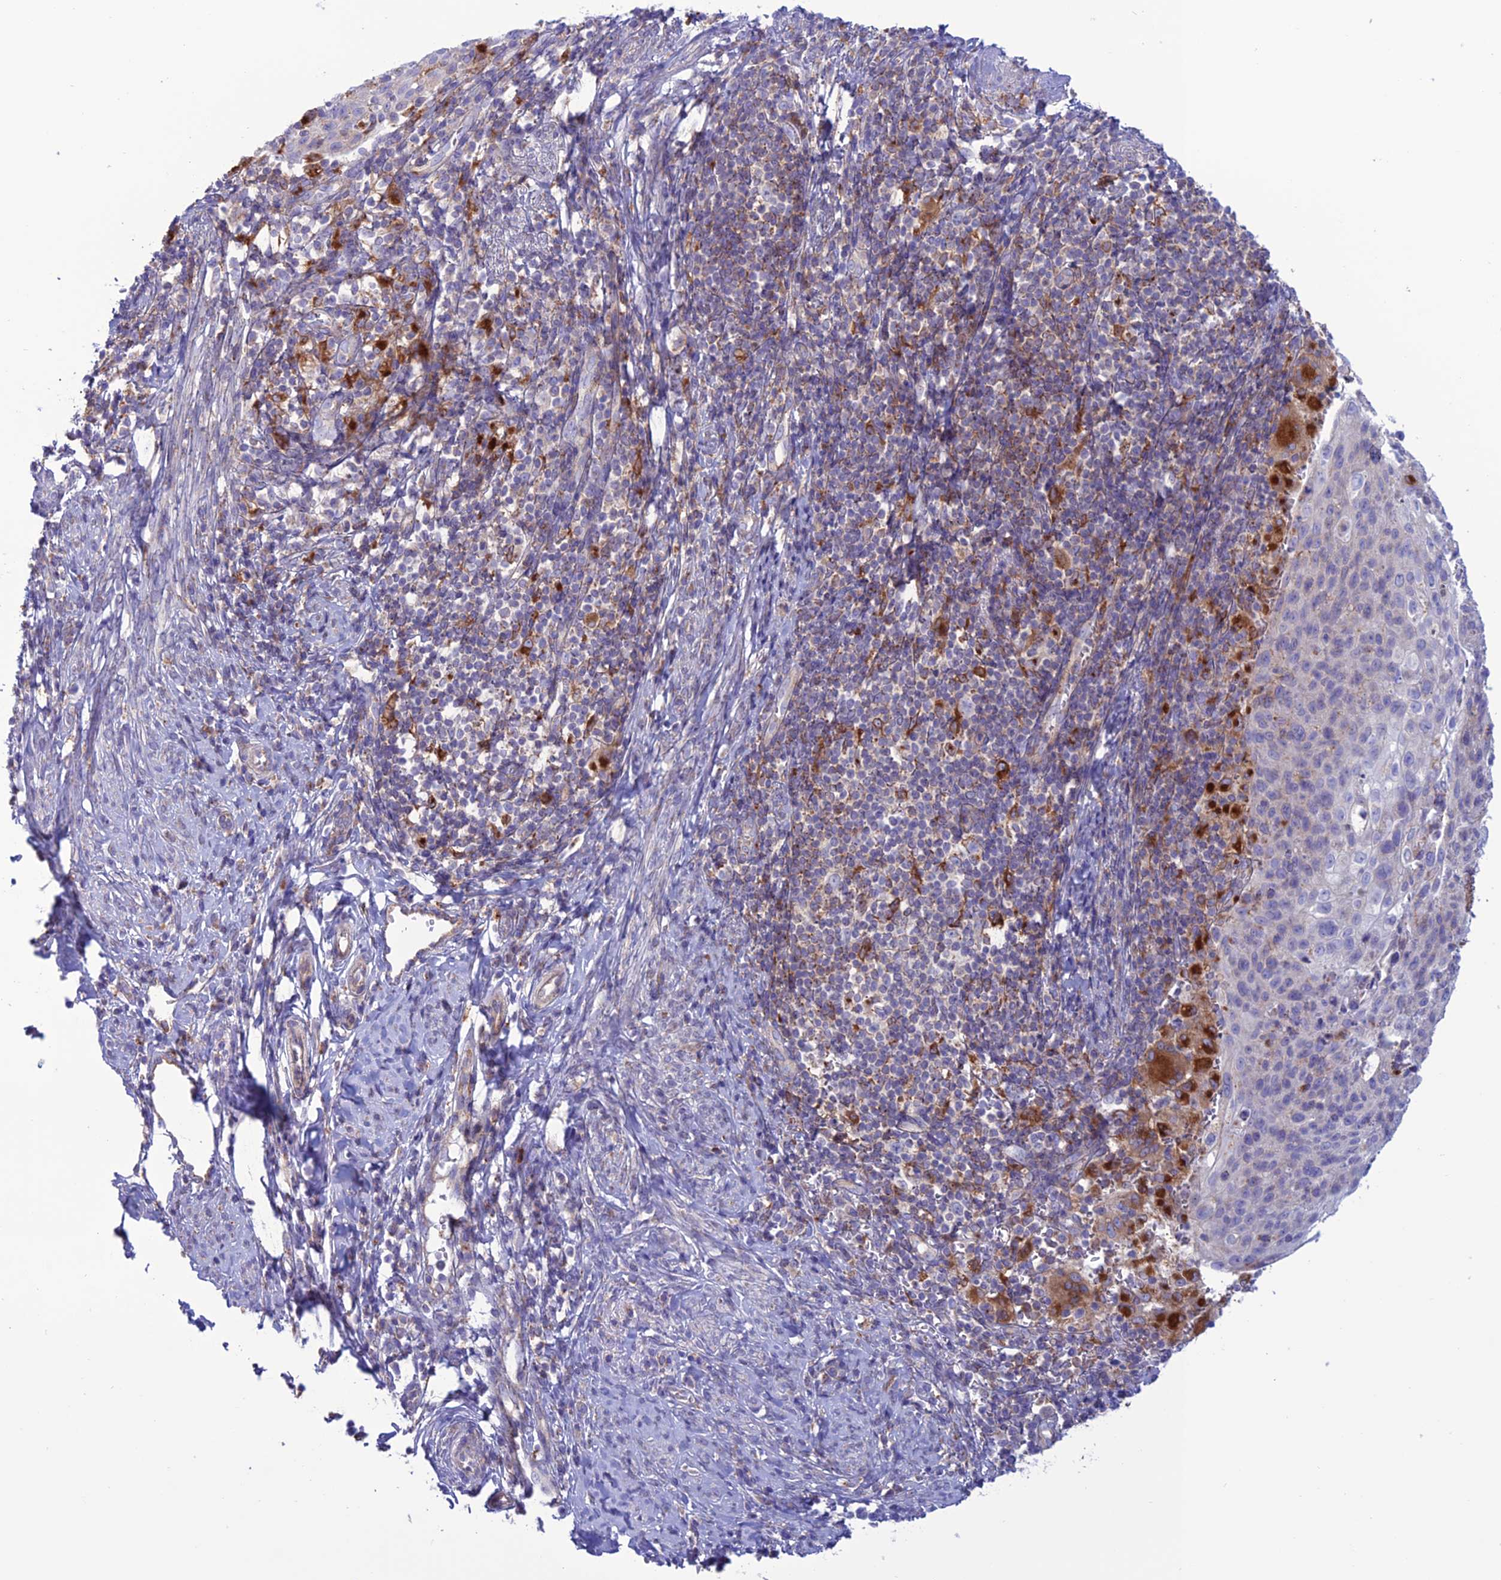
{"staining": {"intensity": "negative", "quantity": "none", "location": "none"}, "tissue": "cervical cancer", "cell_type": "Tumor cells", "image_type": "cancer", "snomed": [{"axis": "morphology", "description": "Squamous cell carcinoma, NOS"}, {"axis": "topography", "description": "Cervix"}], "caption": "Immunohistochemical staining of human cervical cancer exhibits no significant staining in tumor cells. Brightfield microscopy of IHC stained with DAB (brown) and hematoxylin (blue), captured at high magnification.", "gene": "CLCN7", "patient": {"sex": "female", "age": 70}}